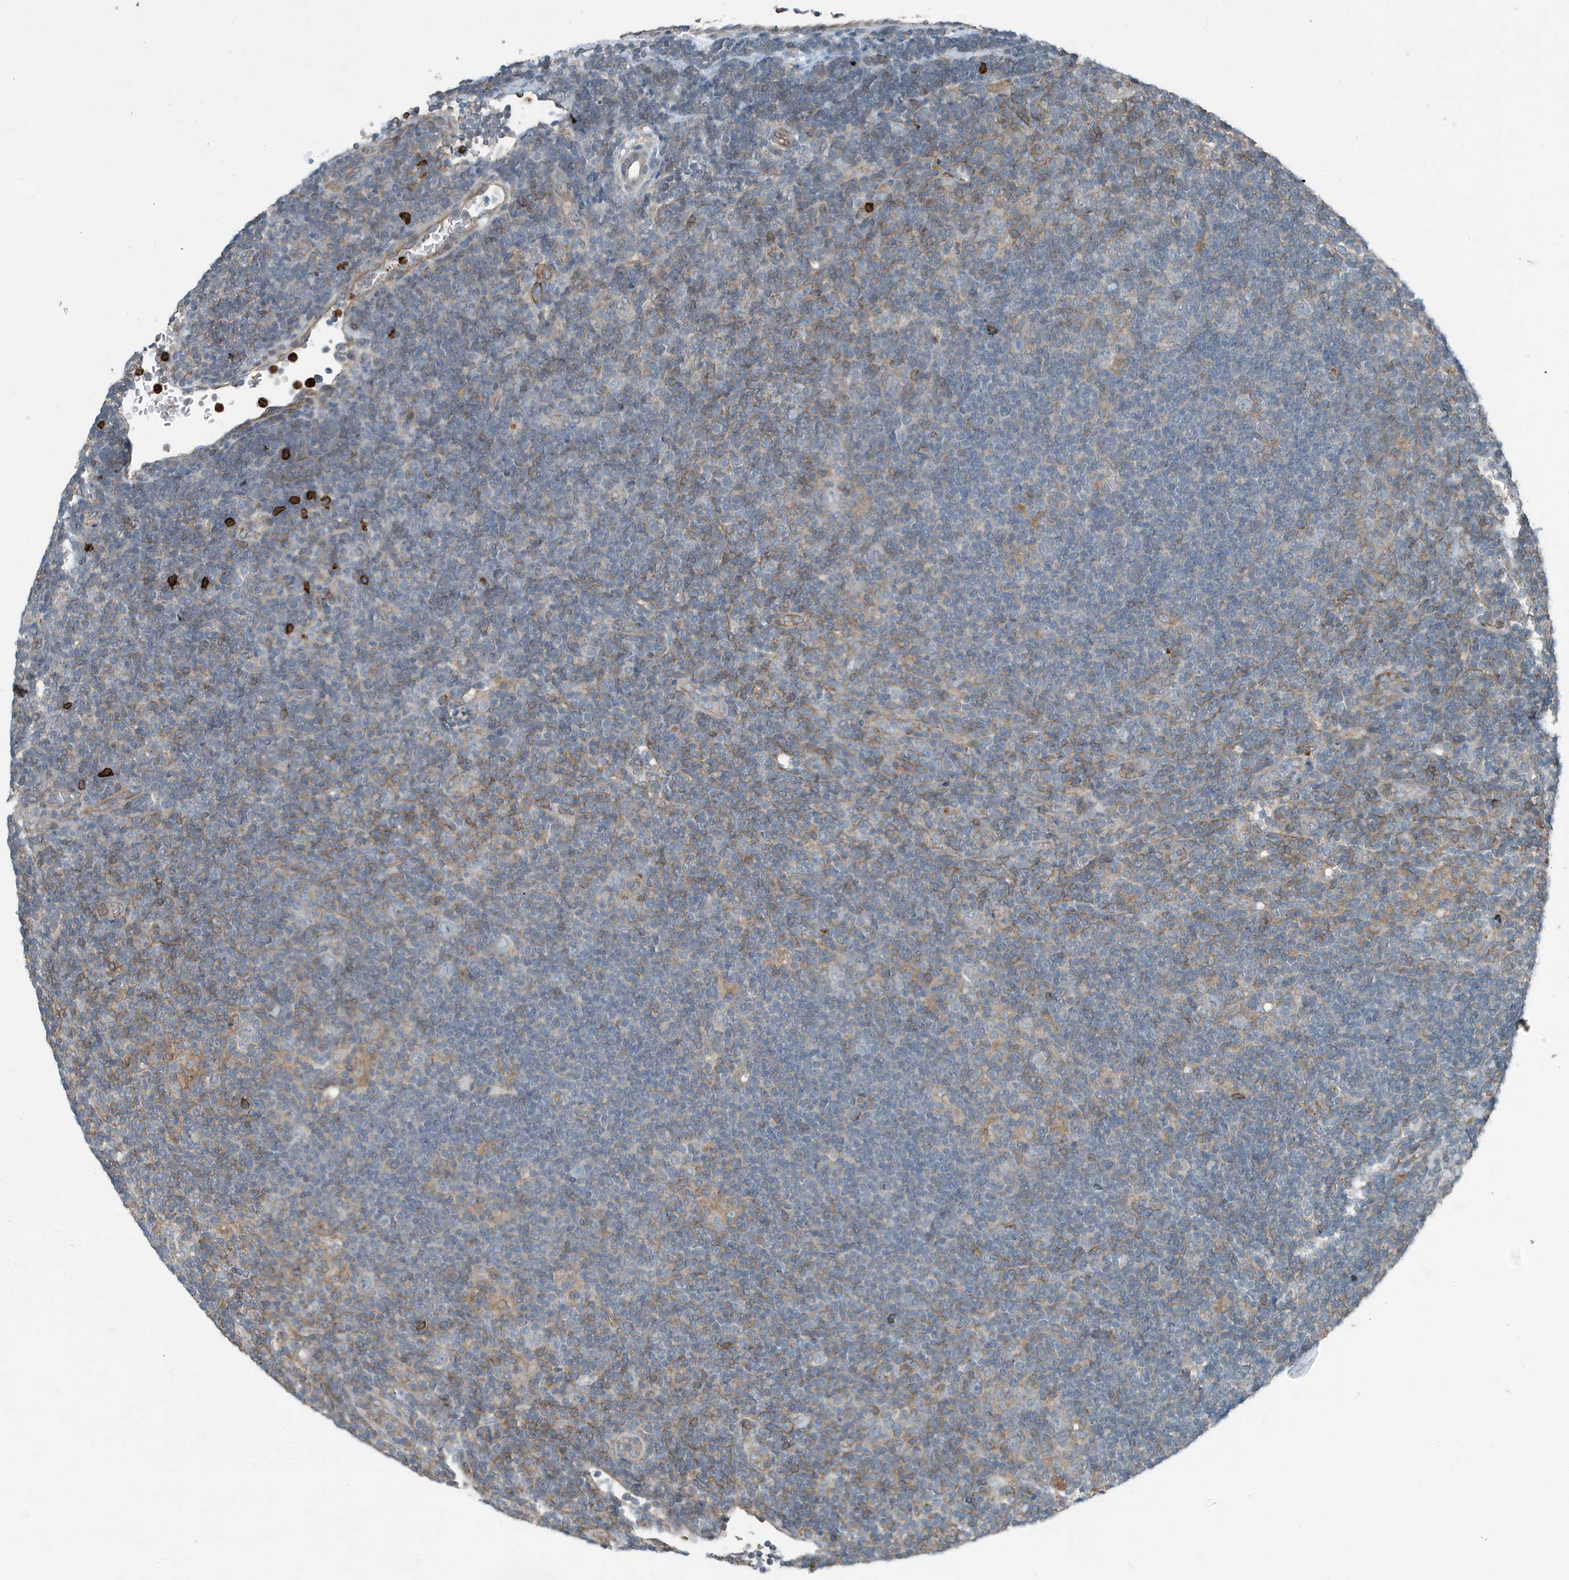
{"staining": {"intensity": "negative", "quantity": "none", "location": "none"}, "tissue": "lymphoma", "cell_type": "Tumor cells", "image_type": "cancer", "snomed": [{"axis": "morphology", "description": "Hodgkin's disease, NOS"}, {"axis": "topography", "description": "Lymph node"}], "caption": "DAB (3,3'-diaminobenzidine) immunohistochemical staining of Hodgkin's disease exhibits no significant staining in tumor cells.", "gene": "DAPP1", "patient": {"sex": "female", "age": 57}}